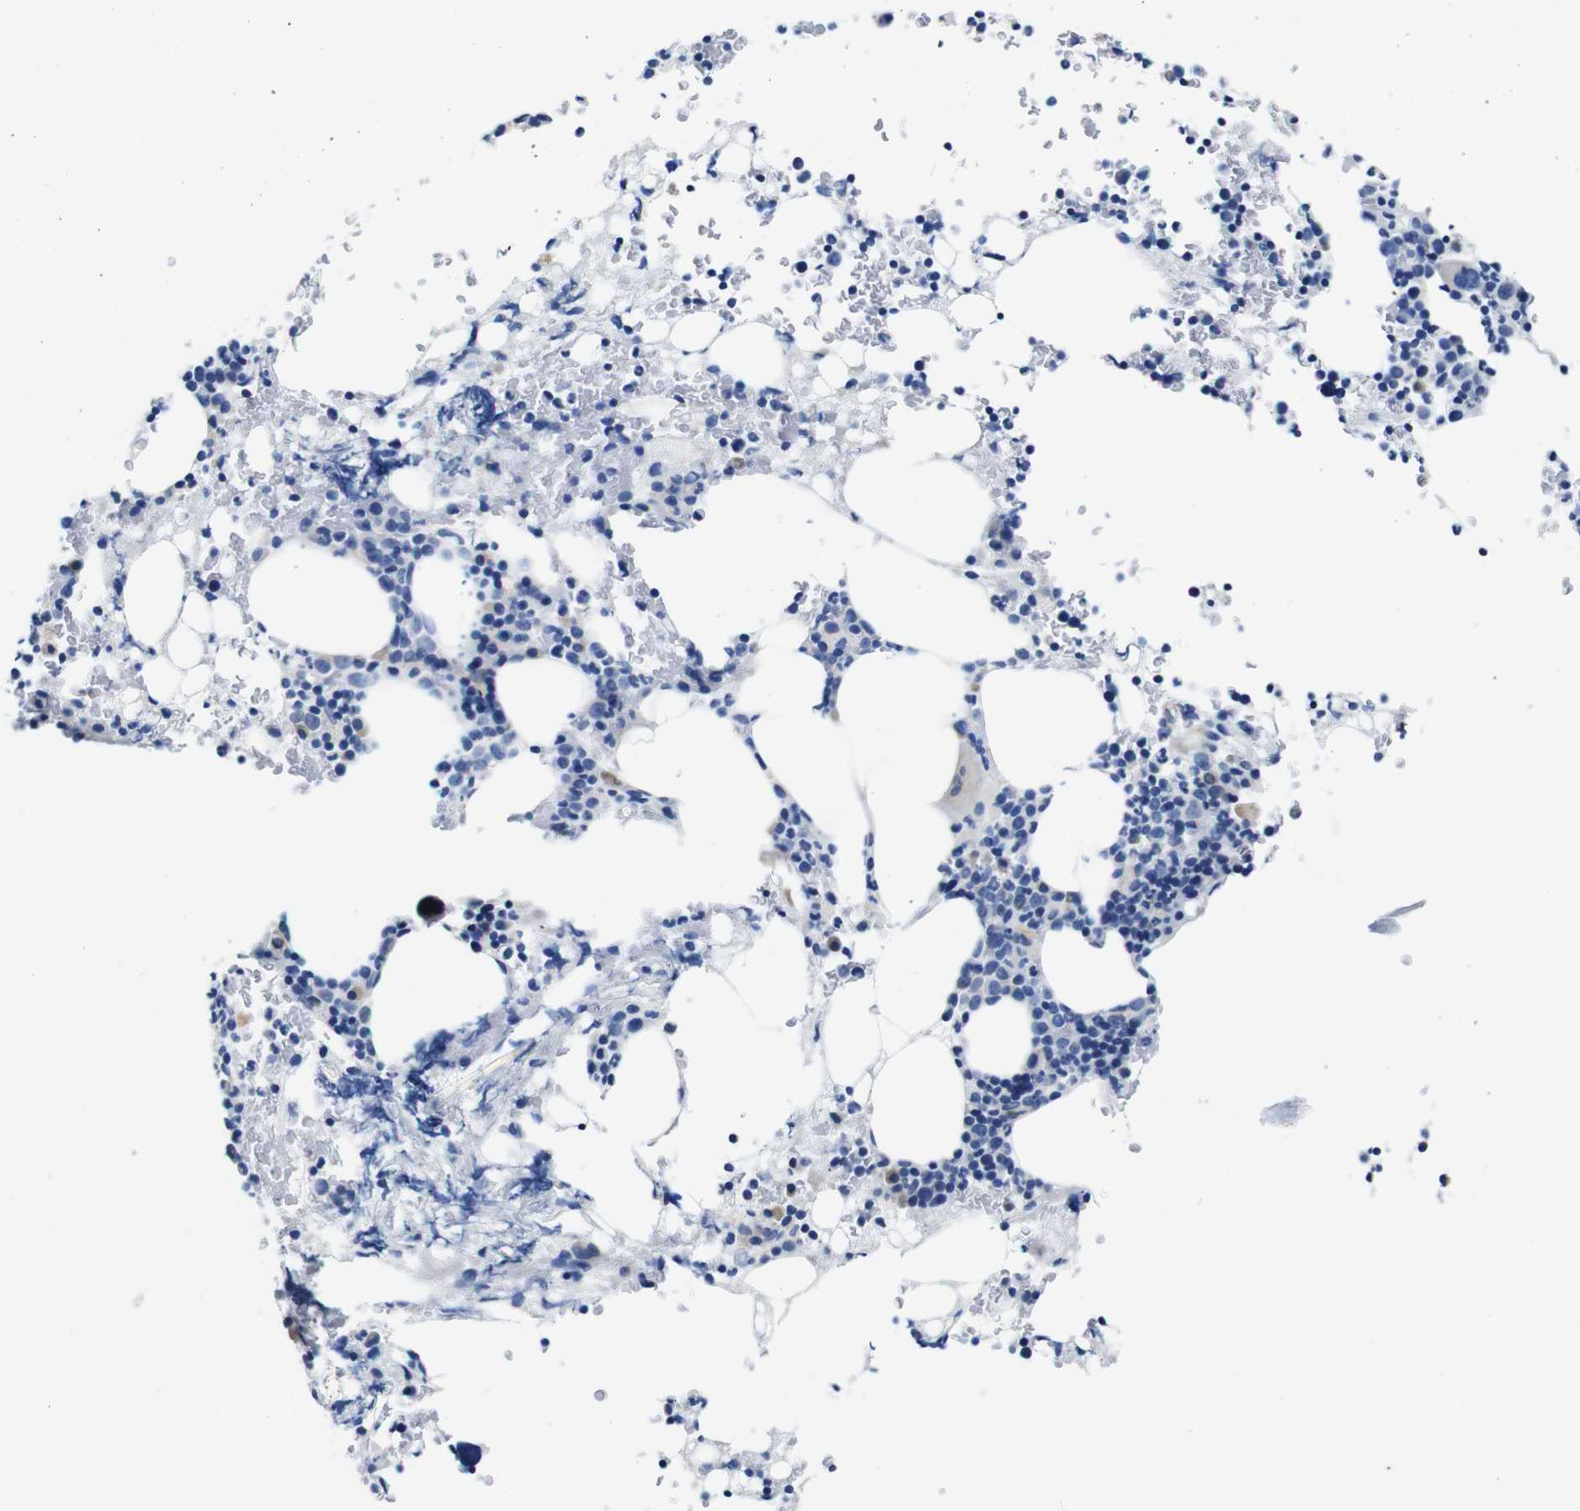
{"staining": {"intensity": "negative", "quantity": "none", "location": "none"}, "tissue": "bone marrow", "cell_type": "Hematopoietic cells", "image_type": "normal", "snomed": [{"axis": "morphology", "description": "Normal tissue, NOS"}, {"axis": "morphology", "description": "Inflammation, NOS"}, {"axis": "topography", "description": "Bone marrow"}], "caption": "High magnification brightfield microscopy of benign bone marrow stained with DAB (3,3'-diaminobenzidine) (brown) and counterstained with hematoxylin (blue): hematopoietic cells show no significant expression.", "gene": "SNX19", "patient": {"sex": "female", "age": 84}}